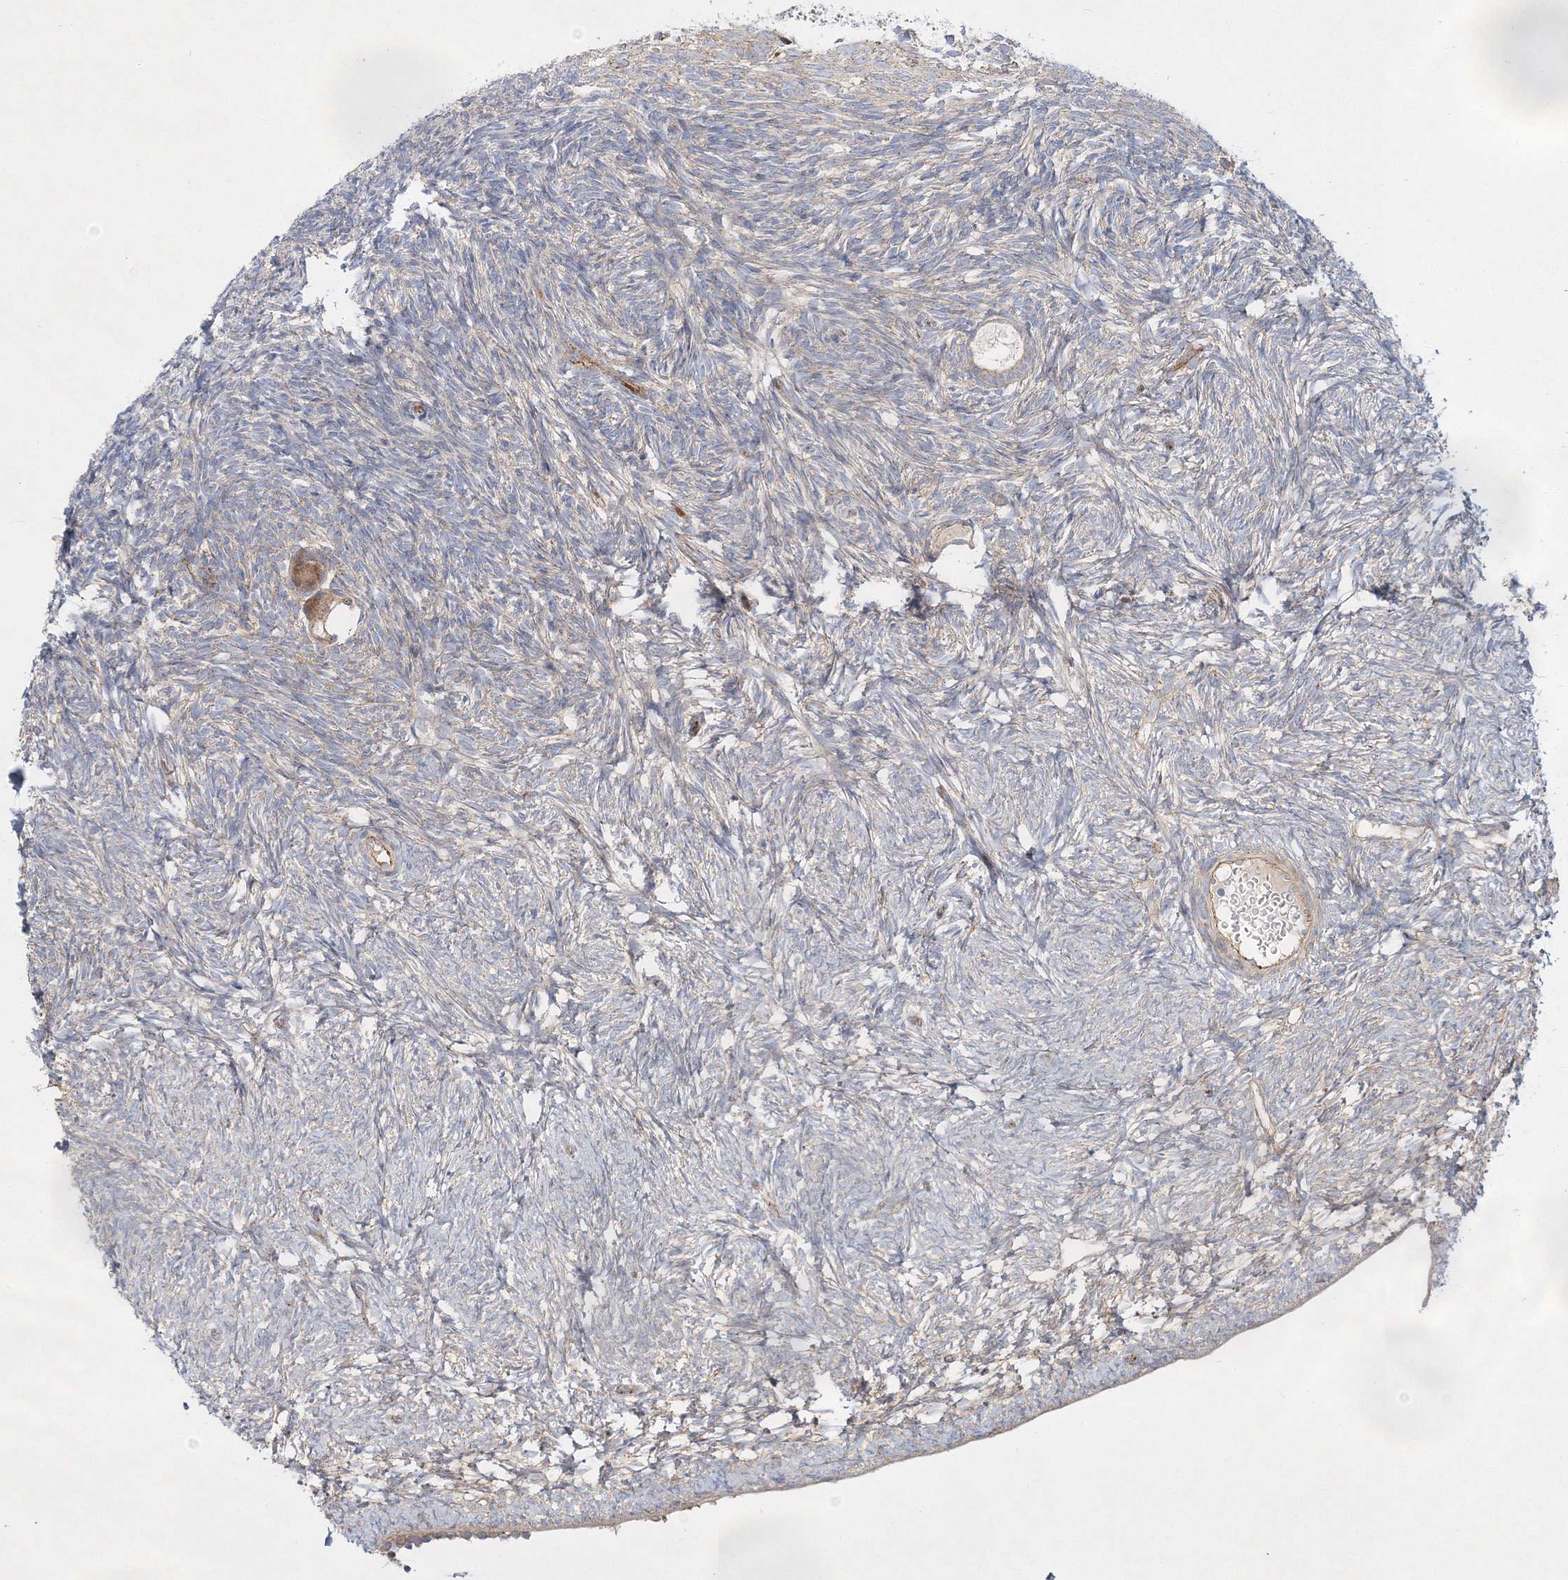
{"staining": {"intensity": "weak", "quantity": ">75%", "location": "cytoplasmic/membranous"}, "tissue": "ovary", "cell_type": "Follicle cells", "image_type": "normal", "snomed": [{"axis": "morphology", "description": "Normal tissue, NOS"}, {"axis": "topography", "description": "Ovary"}], "caption": "Immunohistochemical staining of normal ovary displays weak cytoplasmic/membranous protein positivity in approximately >75% of follicle cells.", "gene": "ZFYVE16", "patient": {"sex": "female", "age": 34}}